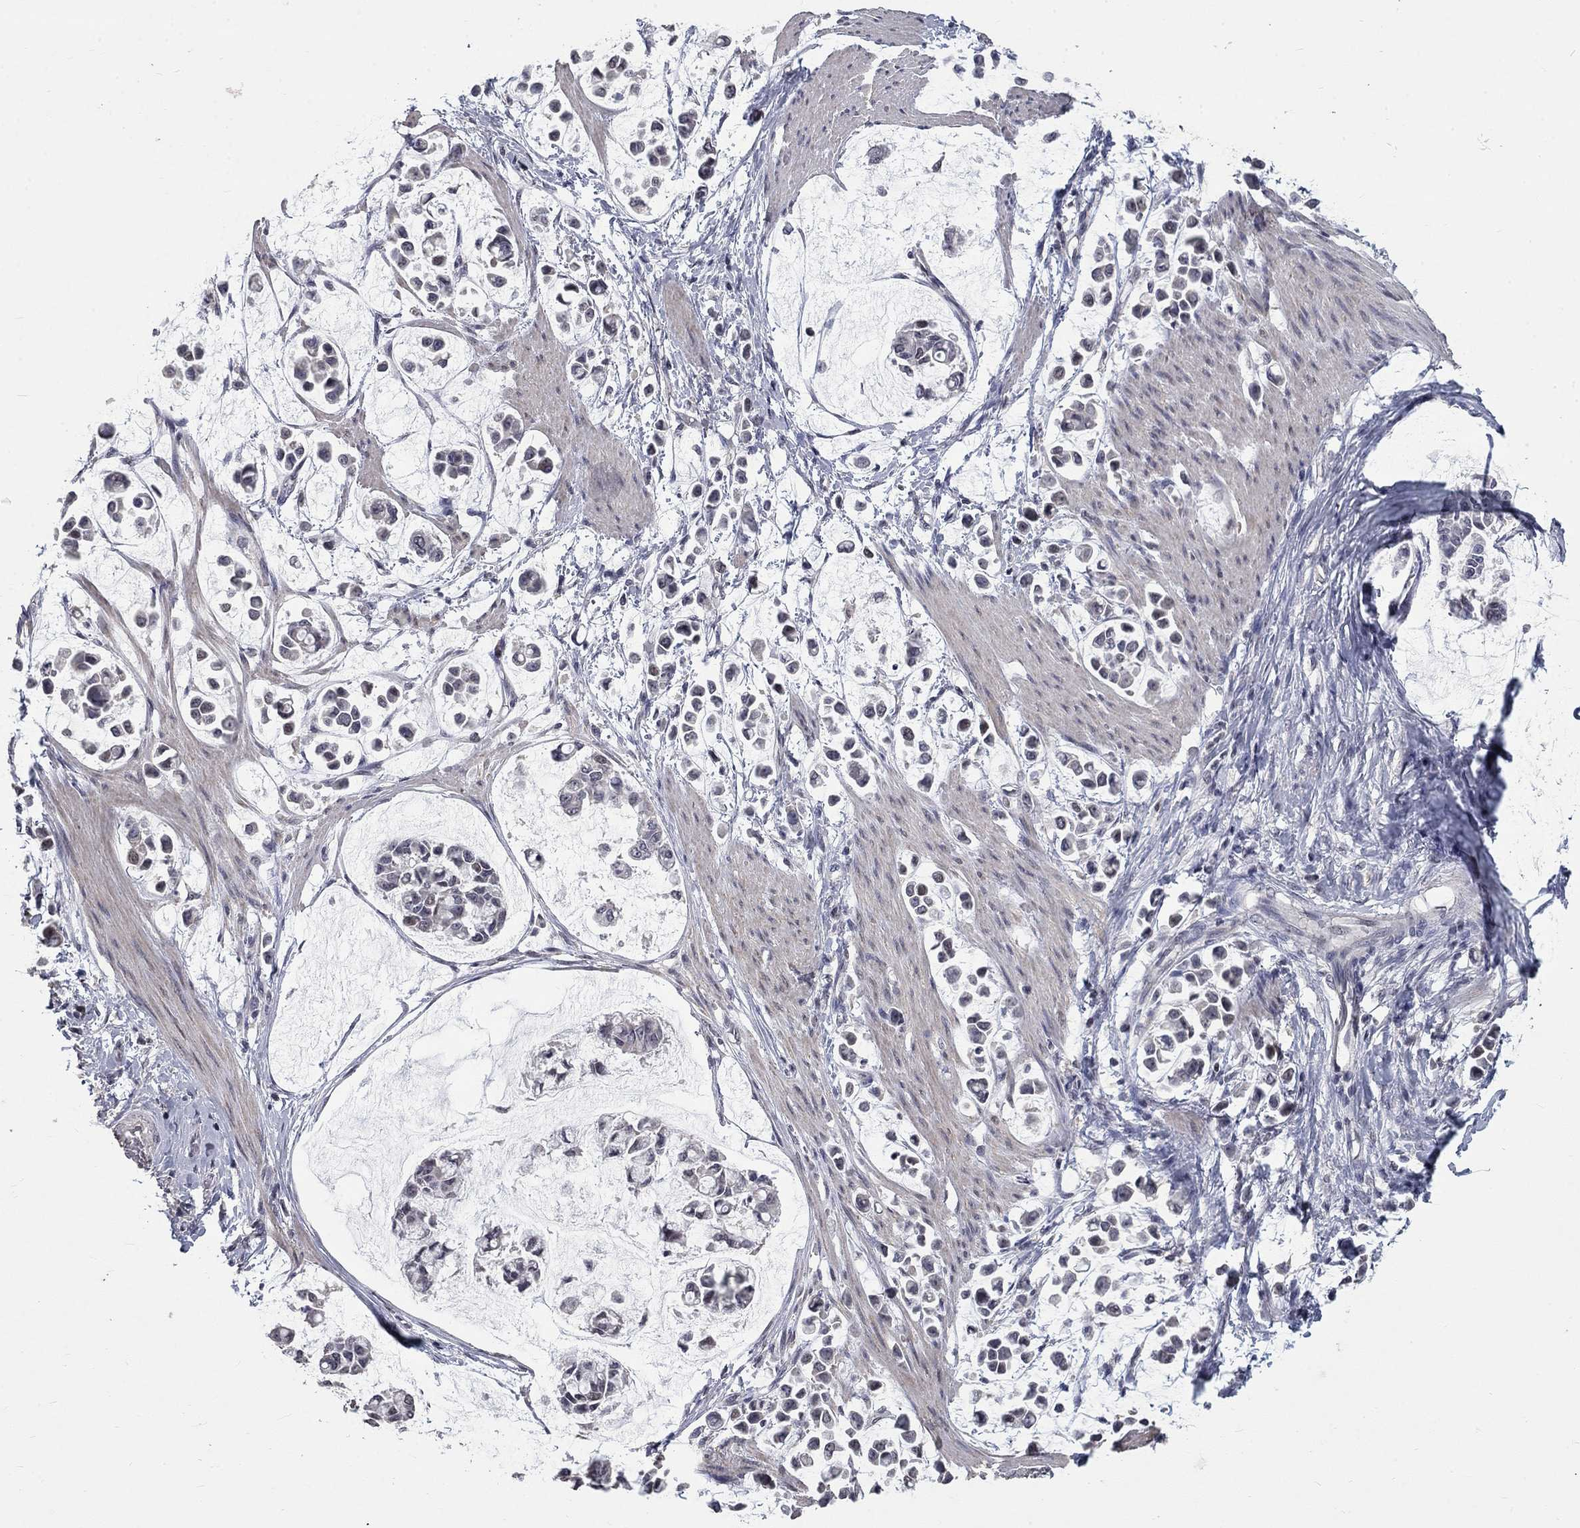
{"staining": {"intensity": "negative", "quantity": "none", "location": "none"}, "tissue": "stomach cancer", "cell_type": "Tumor cells", "image_type": "cancer", "snomed": [{"axis": "morphology", "description": "Adenocarcinoma, NOS"}, {"axis": "topography", "description": "Stomach"}], "caption": "High magnification brightfield microscopy of adenocarcinoma (stomach) stained with DAB (3,3'-diaminobenzidine) (brown) and counterstained with hematoxylin (blue): tumor cells show no significant positivity. (Stains: DAB (3,3'-diaminobenzidine) immunohistochemistry (IHC) with hematoxylin counter stain, Microscopy: brightfield microscopy at high magnification).", "gene": "SPATA33", "patient": {"sex": "male", "age": 82}}